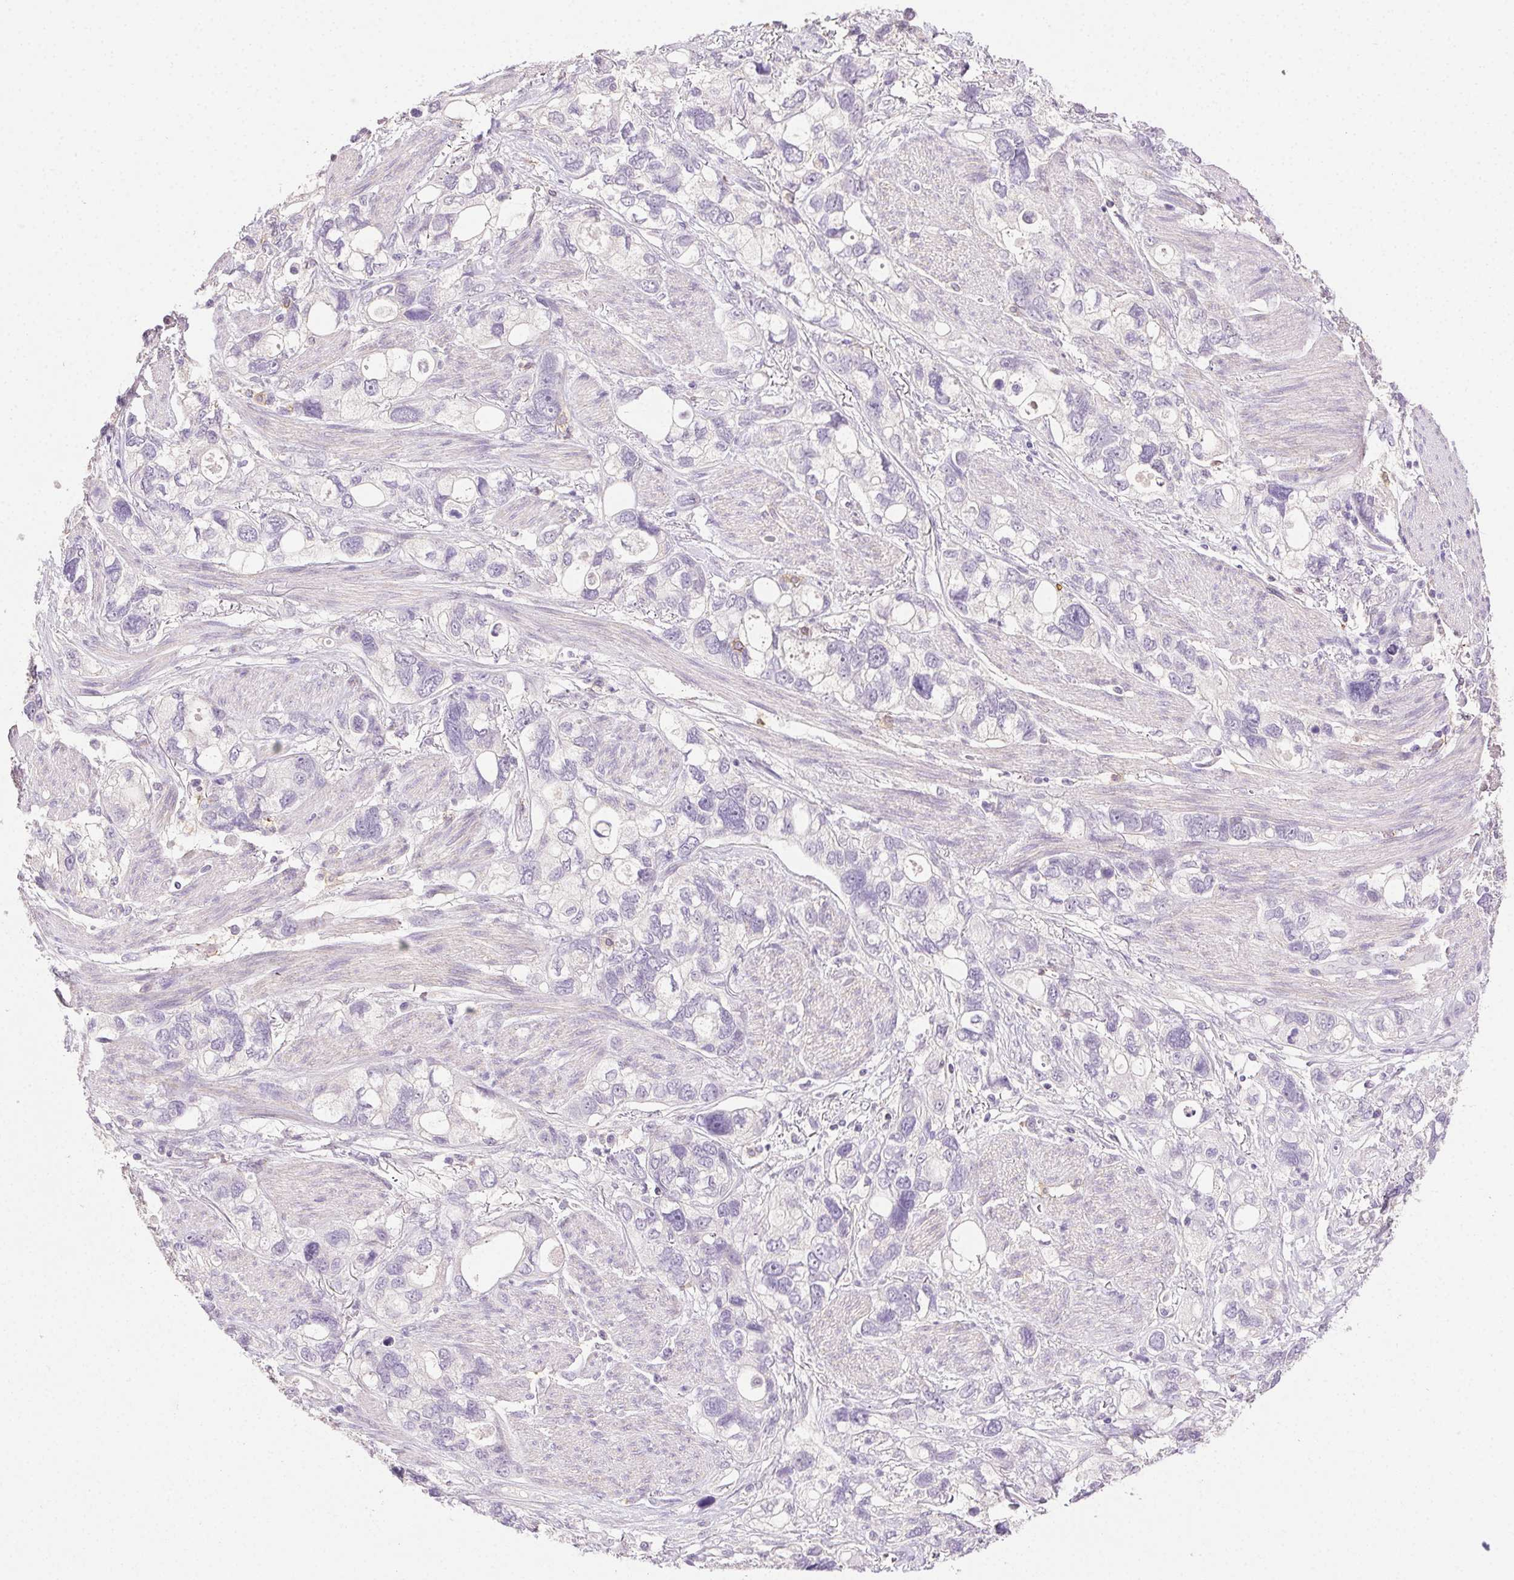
{"staining": {"intensity": "negative", "quantity": "none", "location": "none"}, "tissue": "stomach cancer", "cell_type": "Tumor cells", "image_type": "cancer", "snomed": [{"axis": "morphology", "description": "Adenocarcinoma, NOS"}, {"axis": "topography", "description": "Stomach, upper"}], "caption": "There is no significant expression in tumor cells of stomach cancer (adenocarcinoma).", "gene": "AKAP5", "patient": {"sex": "female", "age": 81}}